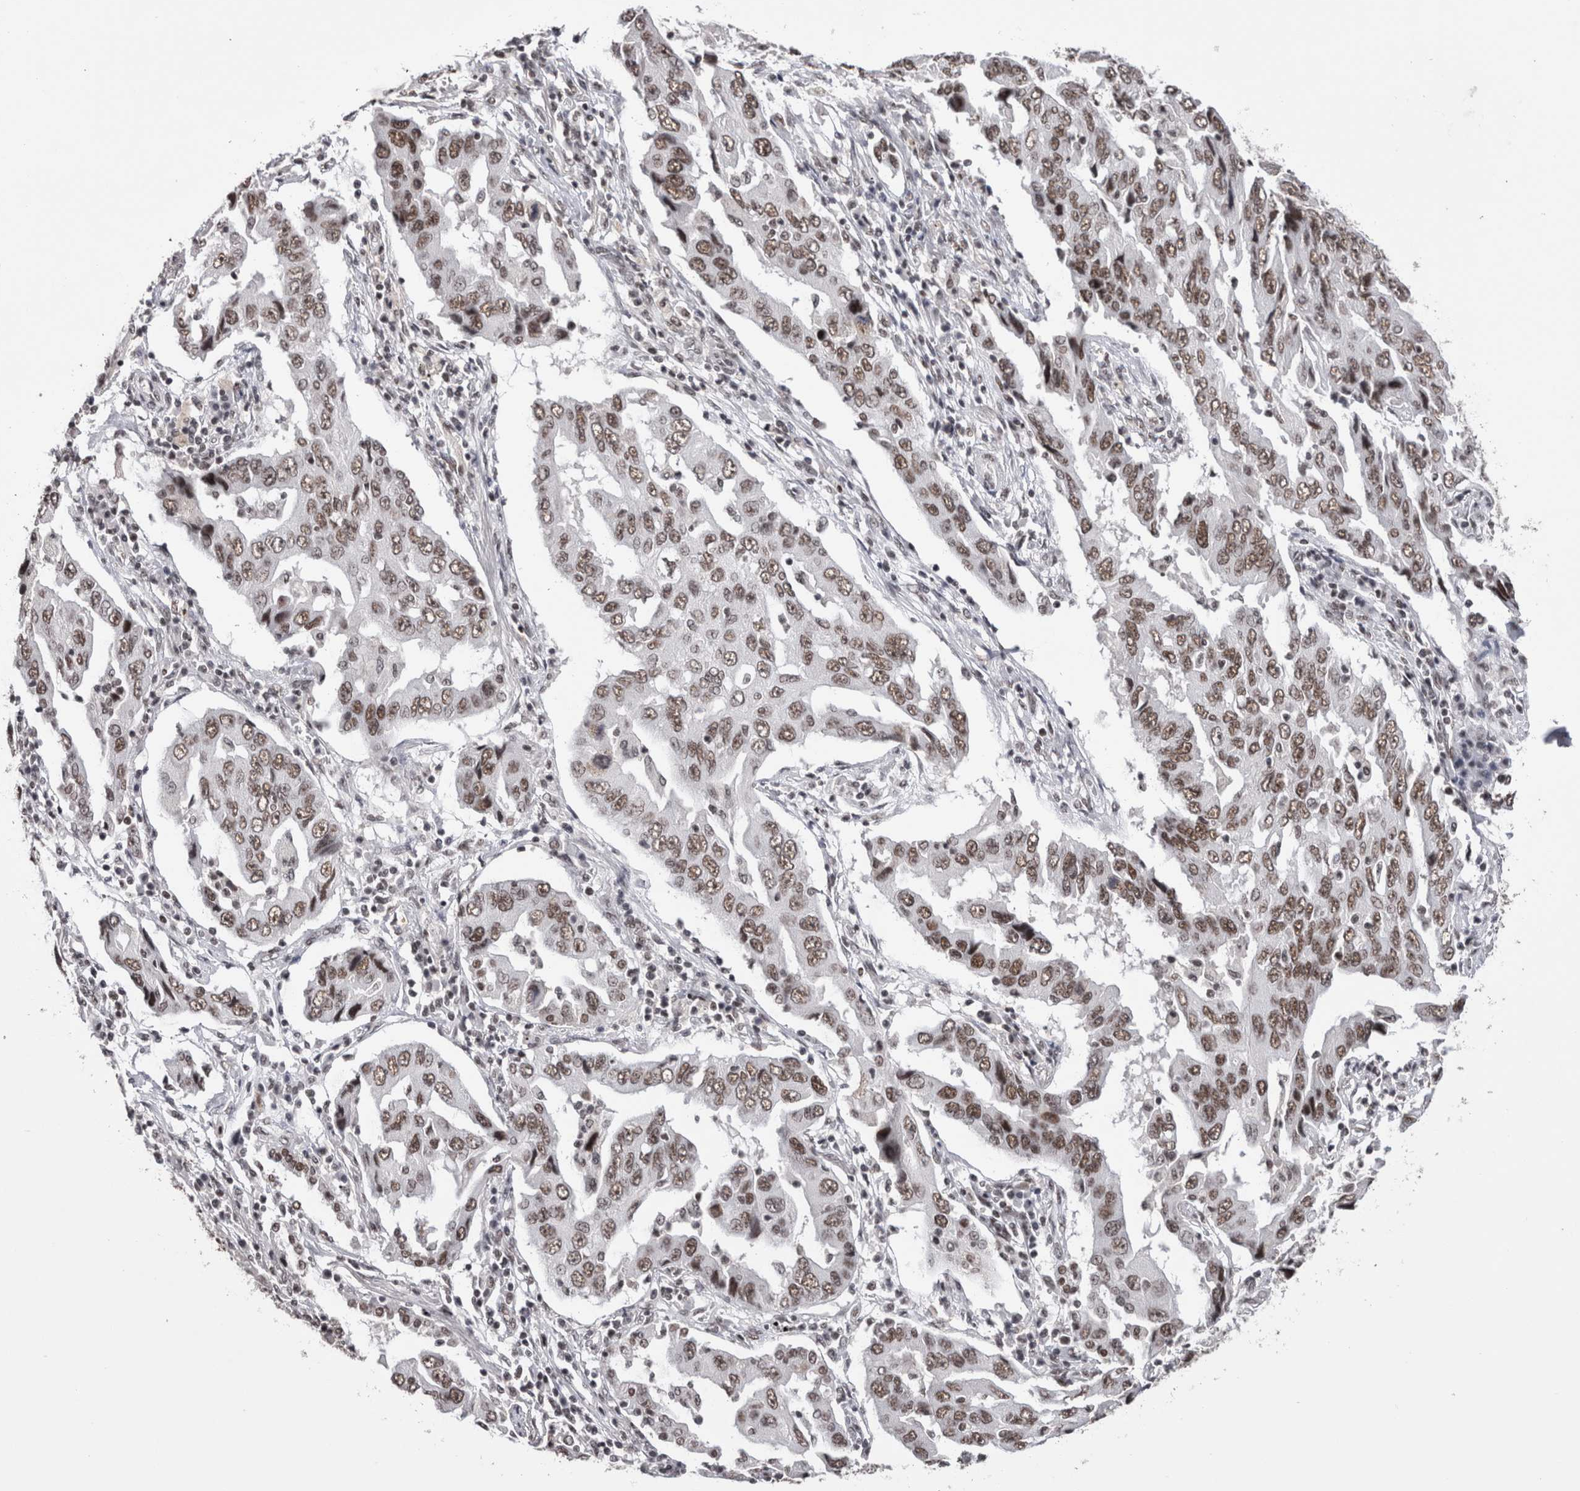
{"staining": {"intensity": "moderate", "quantity": ">75%", "location": "nuclear"}, "tissue": "lung cancer", "cell_type": "Tumor cells", "image_type": "cancer", "snomed": [{"axis": "morphology", "description": "Adenocarcinoma, NOS"}, {"axis": "topography", "description": "Lung"}], "caption": "Lung cancer stained with a brown dye reveals moderate nuclear positive positivity in about >75% of tumor cells.", "gene": "SMC1A", "patient": {"sex": "female", "age": 65}}